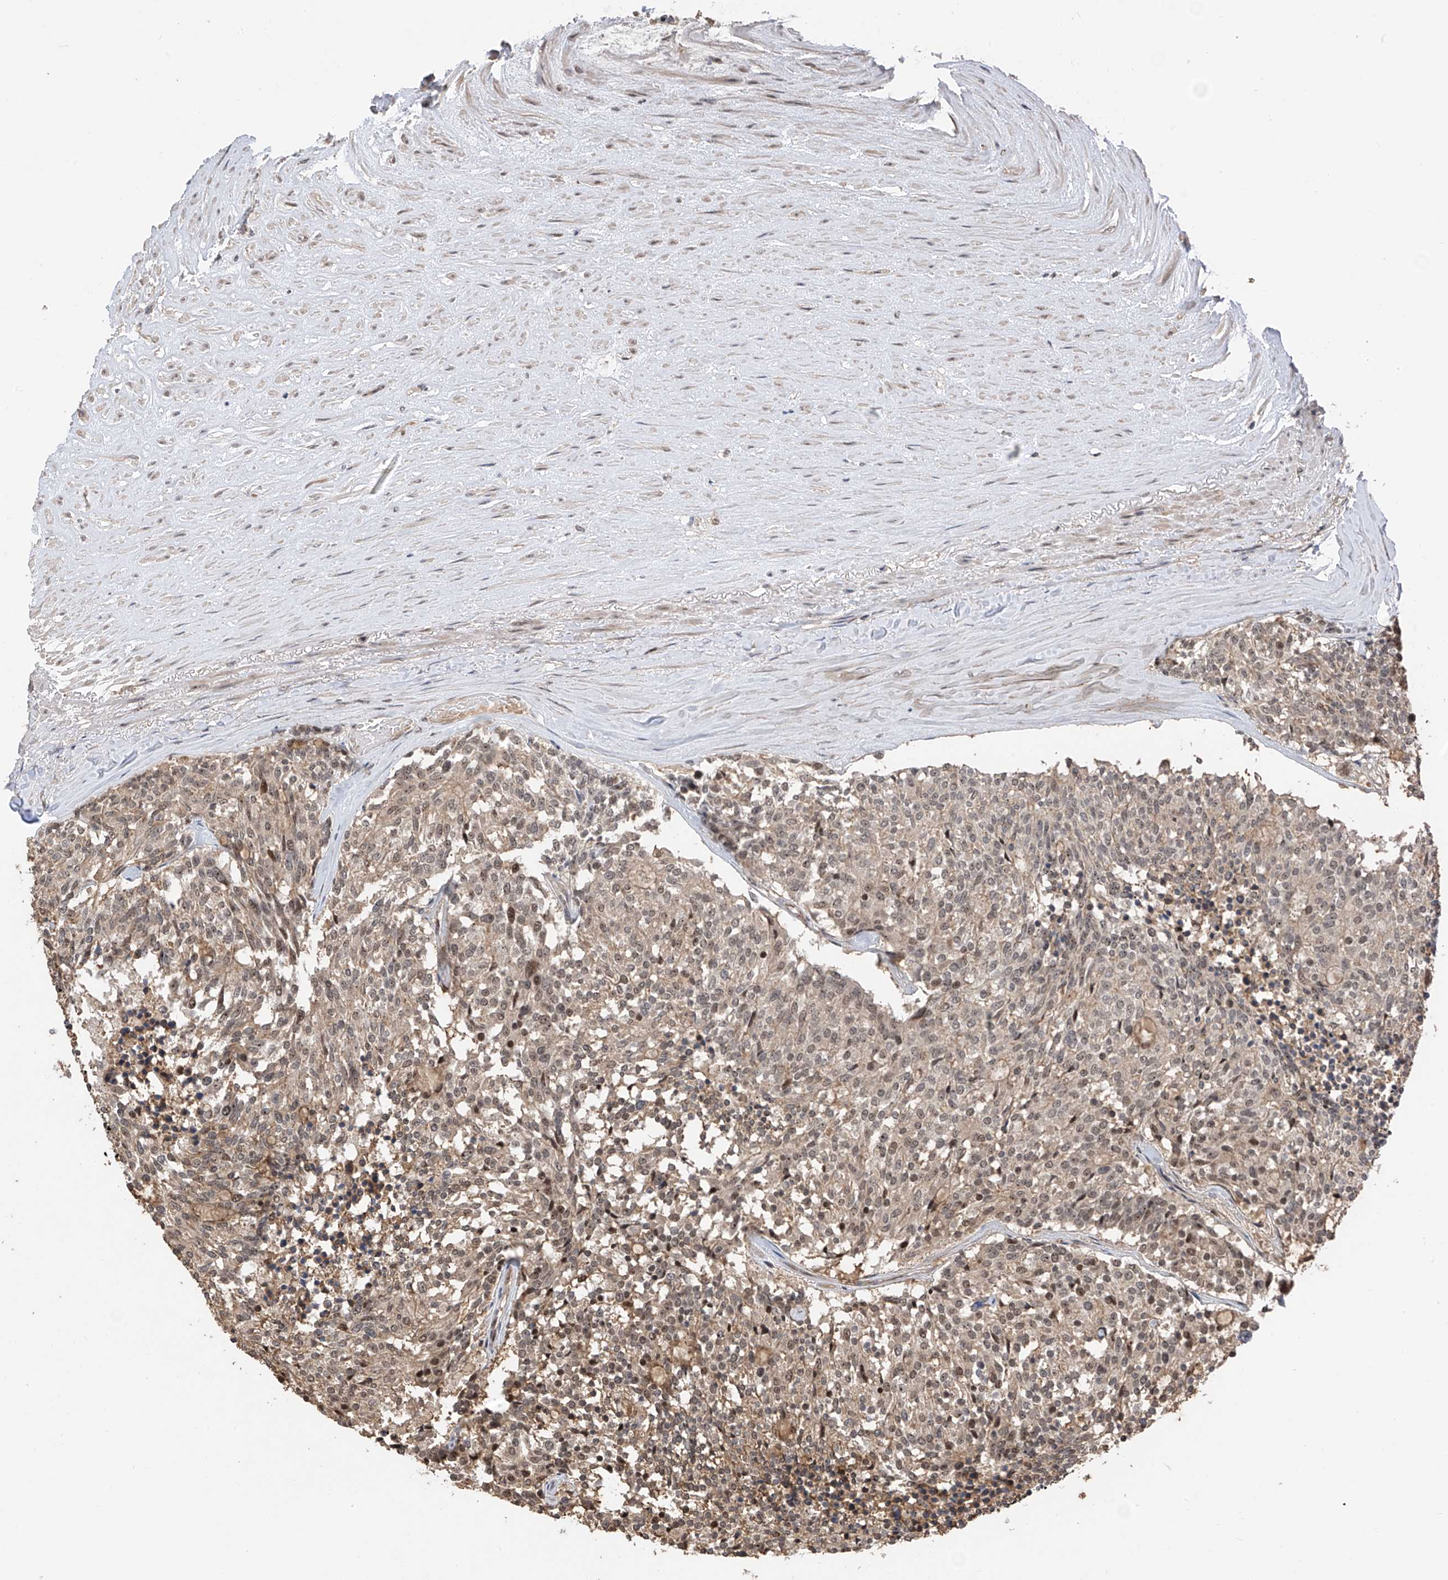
{"staining": {"intensity": "weak", "quantity": "25%-75%", "location": "cytoplasmic/membranous,nuclear"}, "tissue": "carcinoid", "cell_type": "Tumor cells", "image_type": "cancer", "snomed": [{"axis": "morphology", "description": "Carcinoid, malignant, NOS"}, {"axis": "topography", "description": "Pancreas"}], "caption": "Protein staining shows weak cytoplasmic/membranous and nuclear expression in about 25%-75% of tumor cells in carcinoid (malignant). The staining was performed using DAB (3,3'-diaminobenzidine), with brown indicating positive protein expression. Nuclei are stained blue with hematoxylin.", "gene": "C1orf131", "patient": {"sex": "female", "age": 54}}